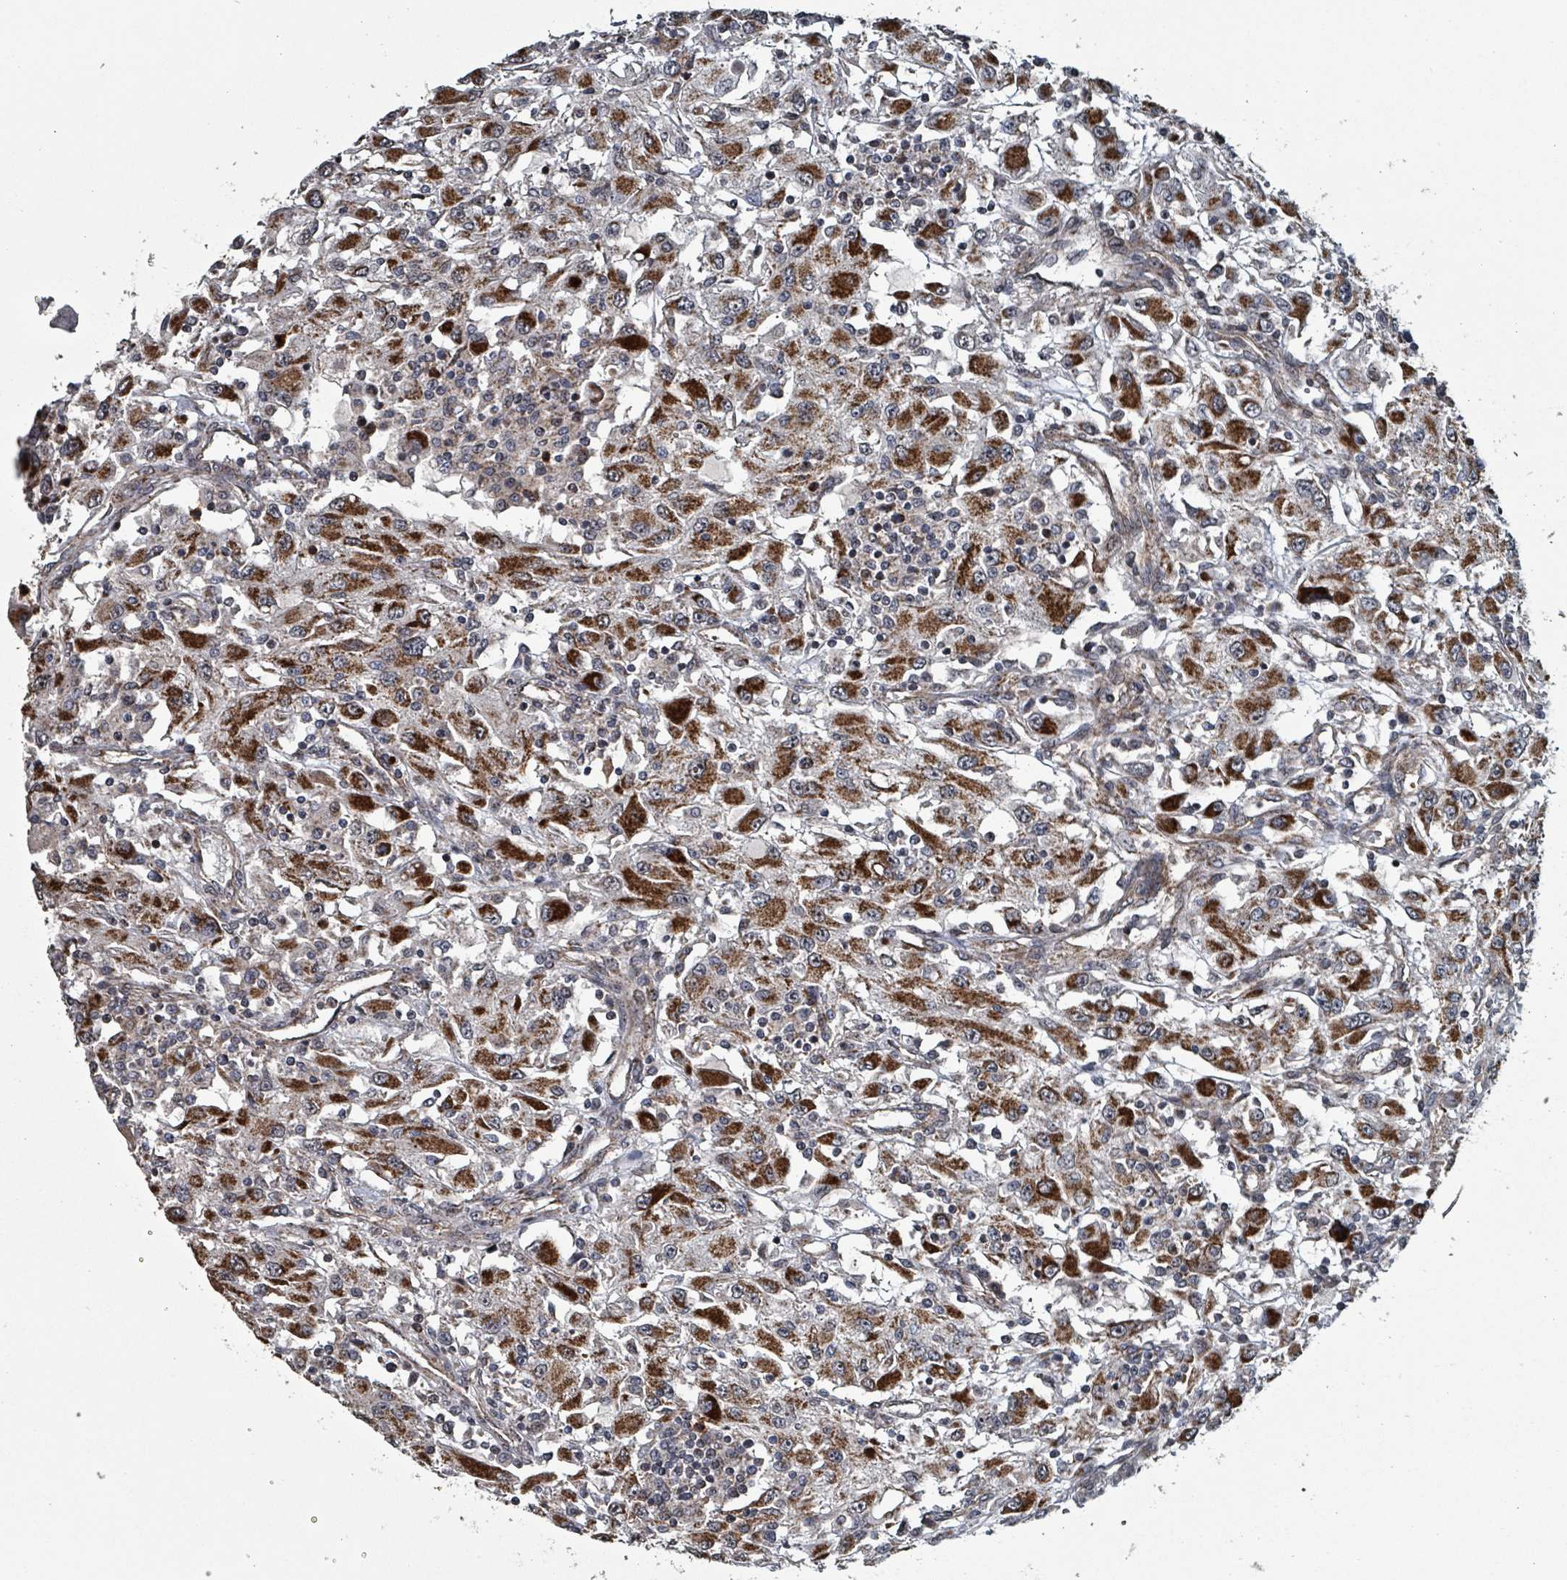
{"staining": {"intensity": "strong", "quantity": ">75%", "location": "cytoplasmic/membranous"}, "tissue": "renal cancer", "cell_type": "Tumor cells", "image_type": "cancer", "snomed": [{"axis": "morphology", "description": "Adenocarcinoma, NOS"}, {"axis": "topography", "description": "Kidney"}], "caption": "A micrograph of human renal adenocarcinoma stained for a protein exhibits strong cytoplasmic/membranous brown staining in tumor cells.", "gene": "MRPL4", "patient": {"sex": "female", "age": 67}}